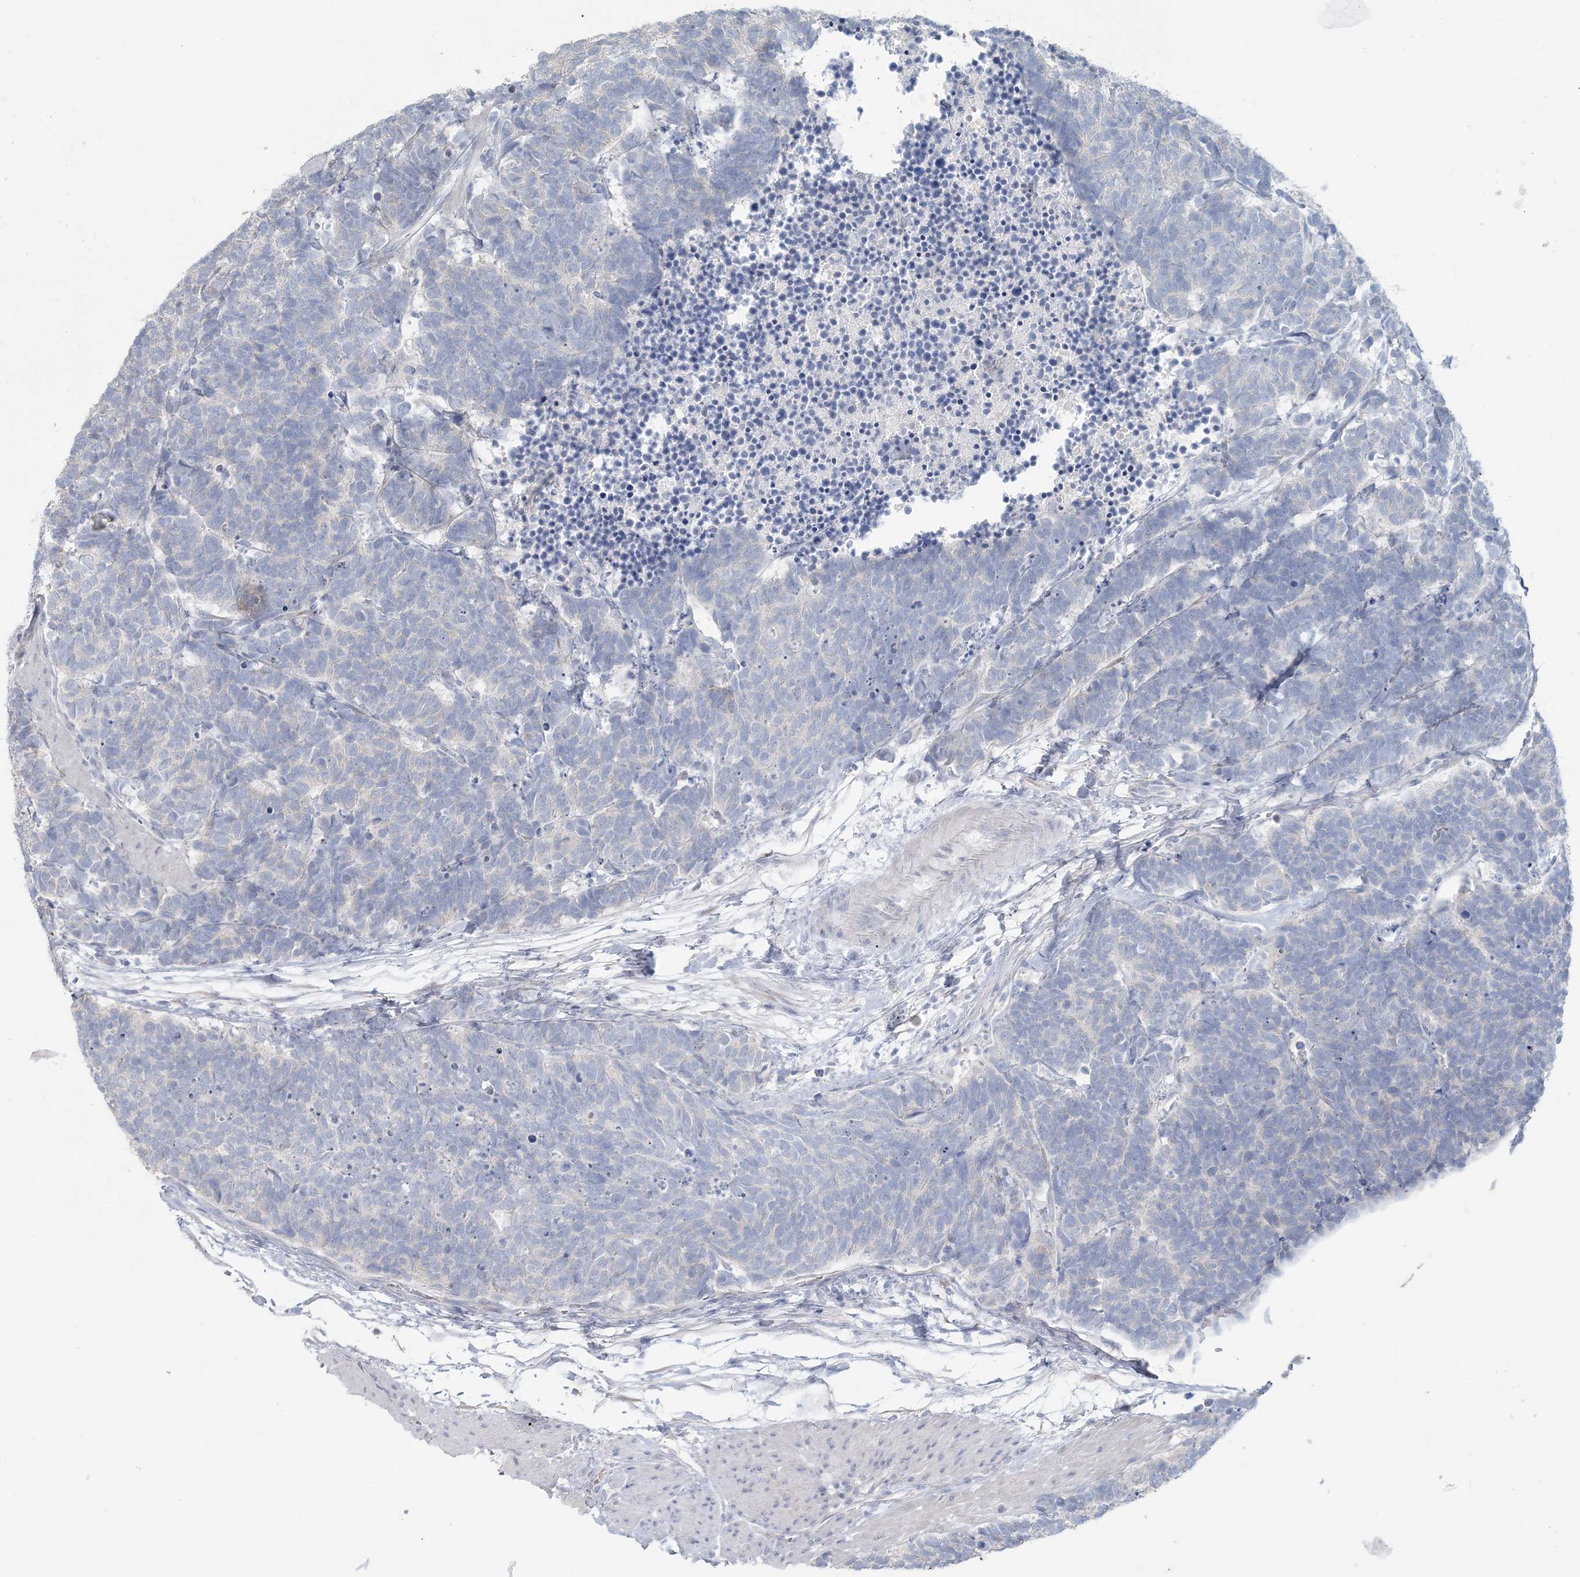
{"staining": {"intensity": "negative", "quantity": "none", "location": "none"}, "tissue": "carcinoid", "cell_type": "Tumor cells", "image_type": "cancer", "snomed": [{"axis": "morphology", "description": "Carcinoma, NOS"}, {"axis": "morphology", "description": "Carcinoid, malignant, NOS"}, {"axis": "topography", "description": "Urinary bladder"}], "caption": "High power microscopy histopathology image of an immunohistochemistry (IHC) photomicrograph of malignant carcinoid, revealing no significant positivity in tumor cells.", "gene": "CMBL", "patient": {"sex": "male", "age": 57}}